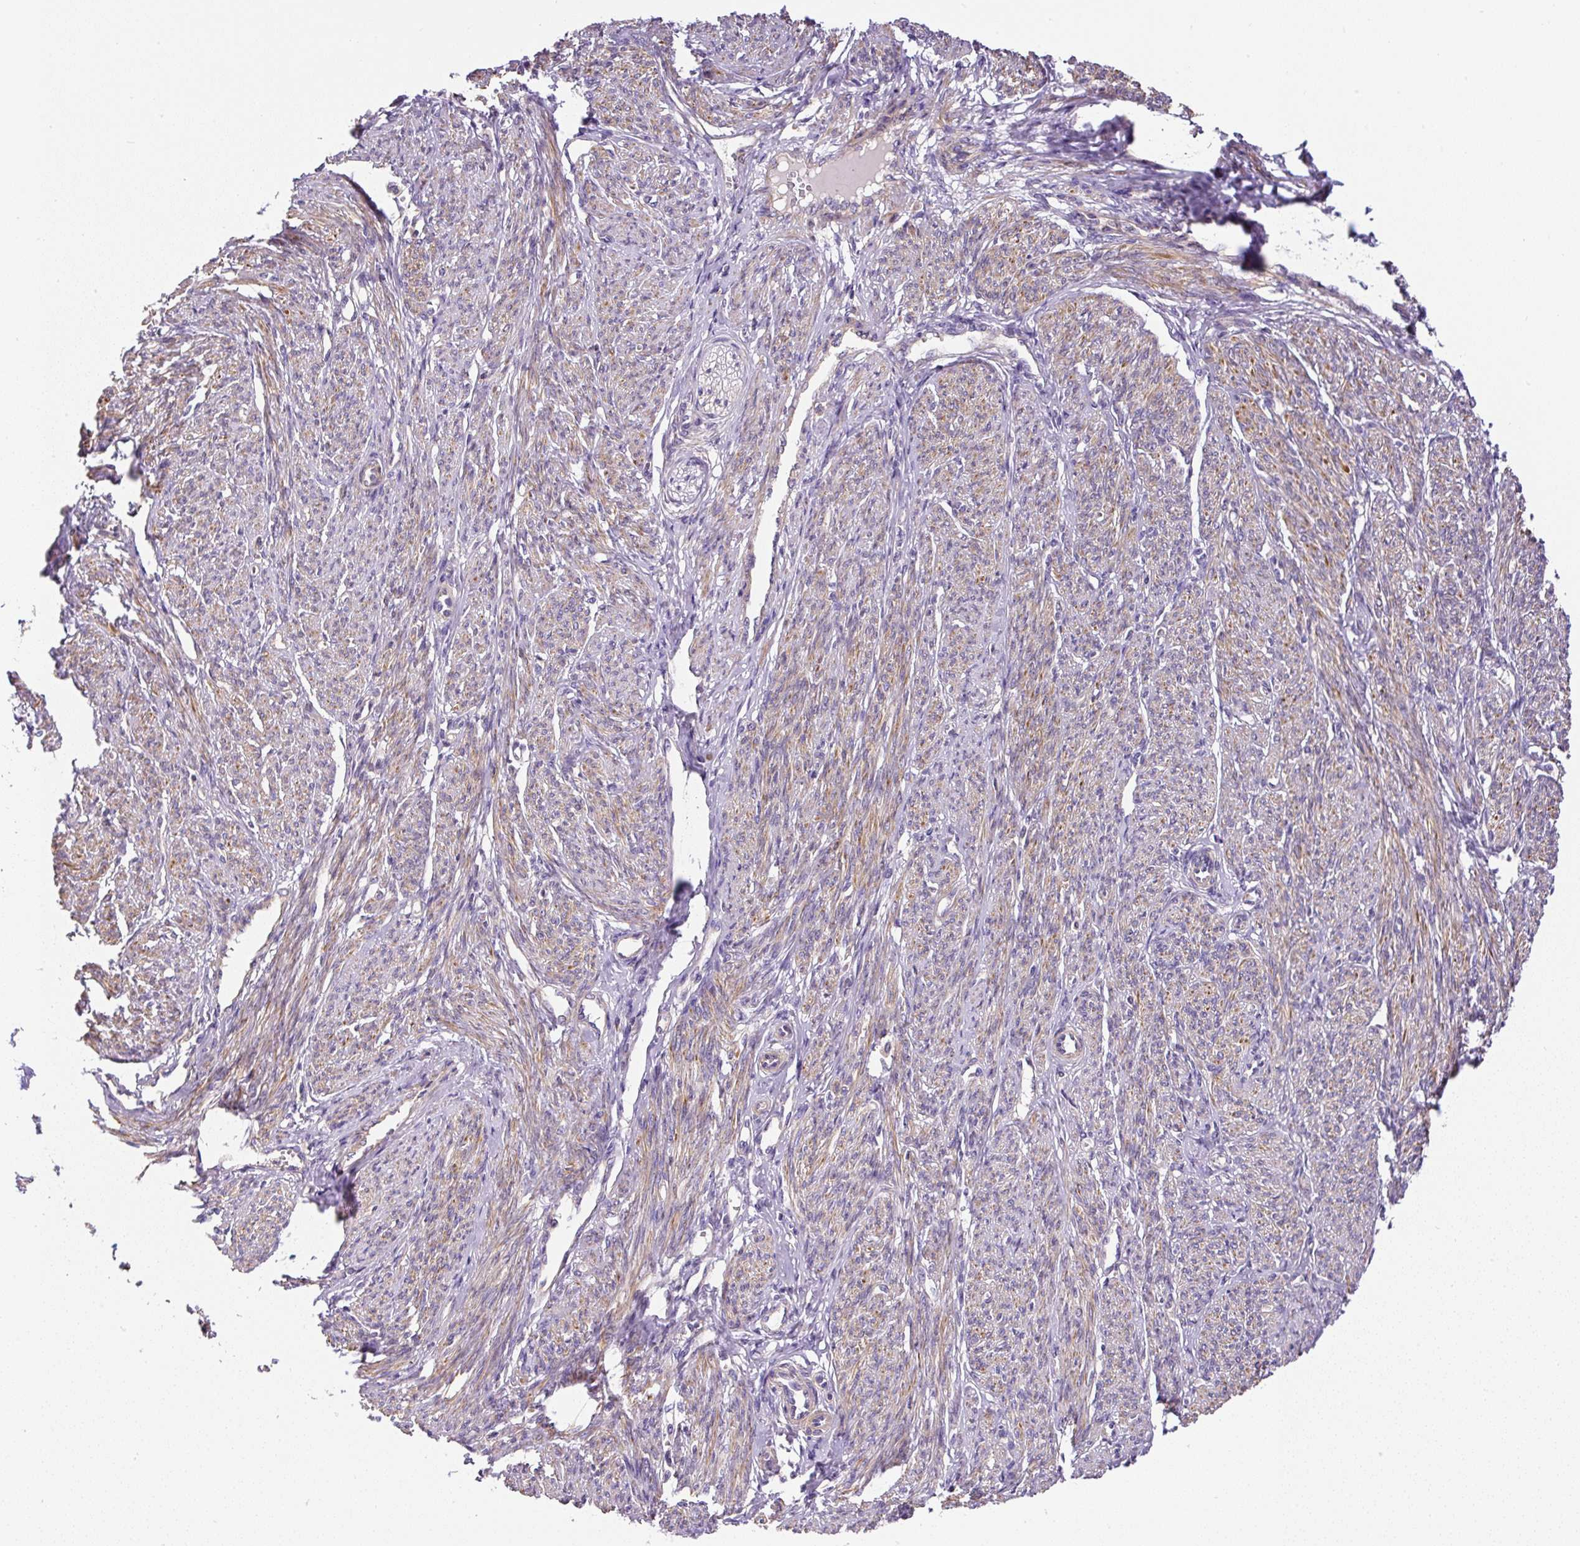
{"staining": {"intensity": "moderate", "quantity": "25%-75%", "location": "cytoplasmic/membranous"}, "tissue": "smooth muscle", "cell_type": "Smooth muscle cells", "image_type": "normal", "snomed": [{"axis": "morphology", "description": "Normal tissue, NOS"}, {"axis": "topography", "description": "Smooth muscle"}], "caption": "The micrograph reveals a brown stain indicating the presence of a protein in the cytoplasmic/membranous of smooth muscle cells in smooth muscle.", "gene": "CCDC28A", "patient": {"sex": "female", "age": 65}}